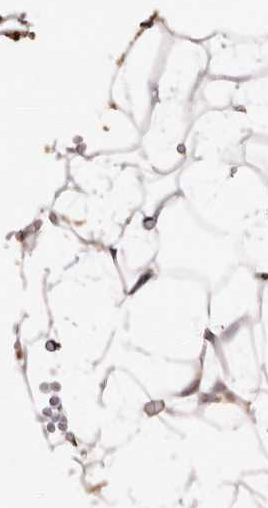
{"staining": {"intensity": "negative", "quantity": "none", "location": "none"}, "tissue": "adipose tissue", "cell_type": "Adipocytes", "image_type": "normal", "snomed": [{"axis": "morphology", "description": "Normal tissue, NOS"}, {"axis": "topography", "description": "Breast"}], "caption": "DAB immunohistochemical staining of normal human adipose tissue demonstrates no significant expression in adipocytes. (DAB (3,3'-diaminobenzidine) immunohistochemistry, high magnification).", "gene": "GSK3A", "patient": {"sex": "female", "age": 23}}